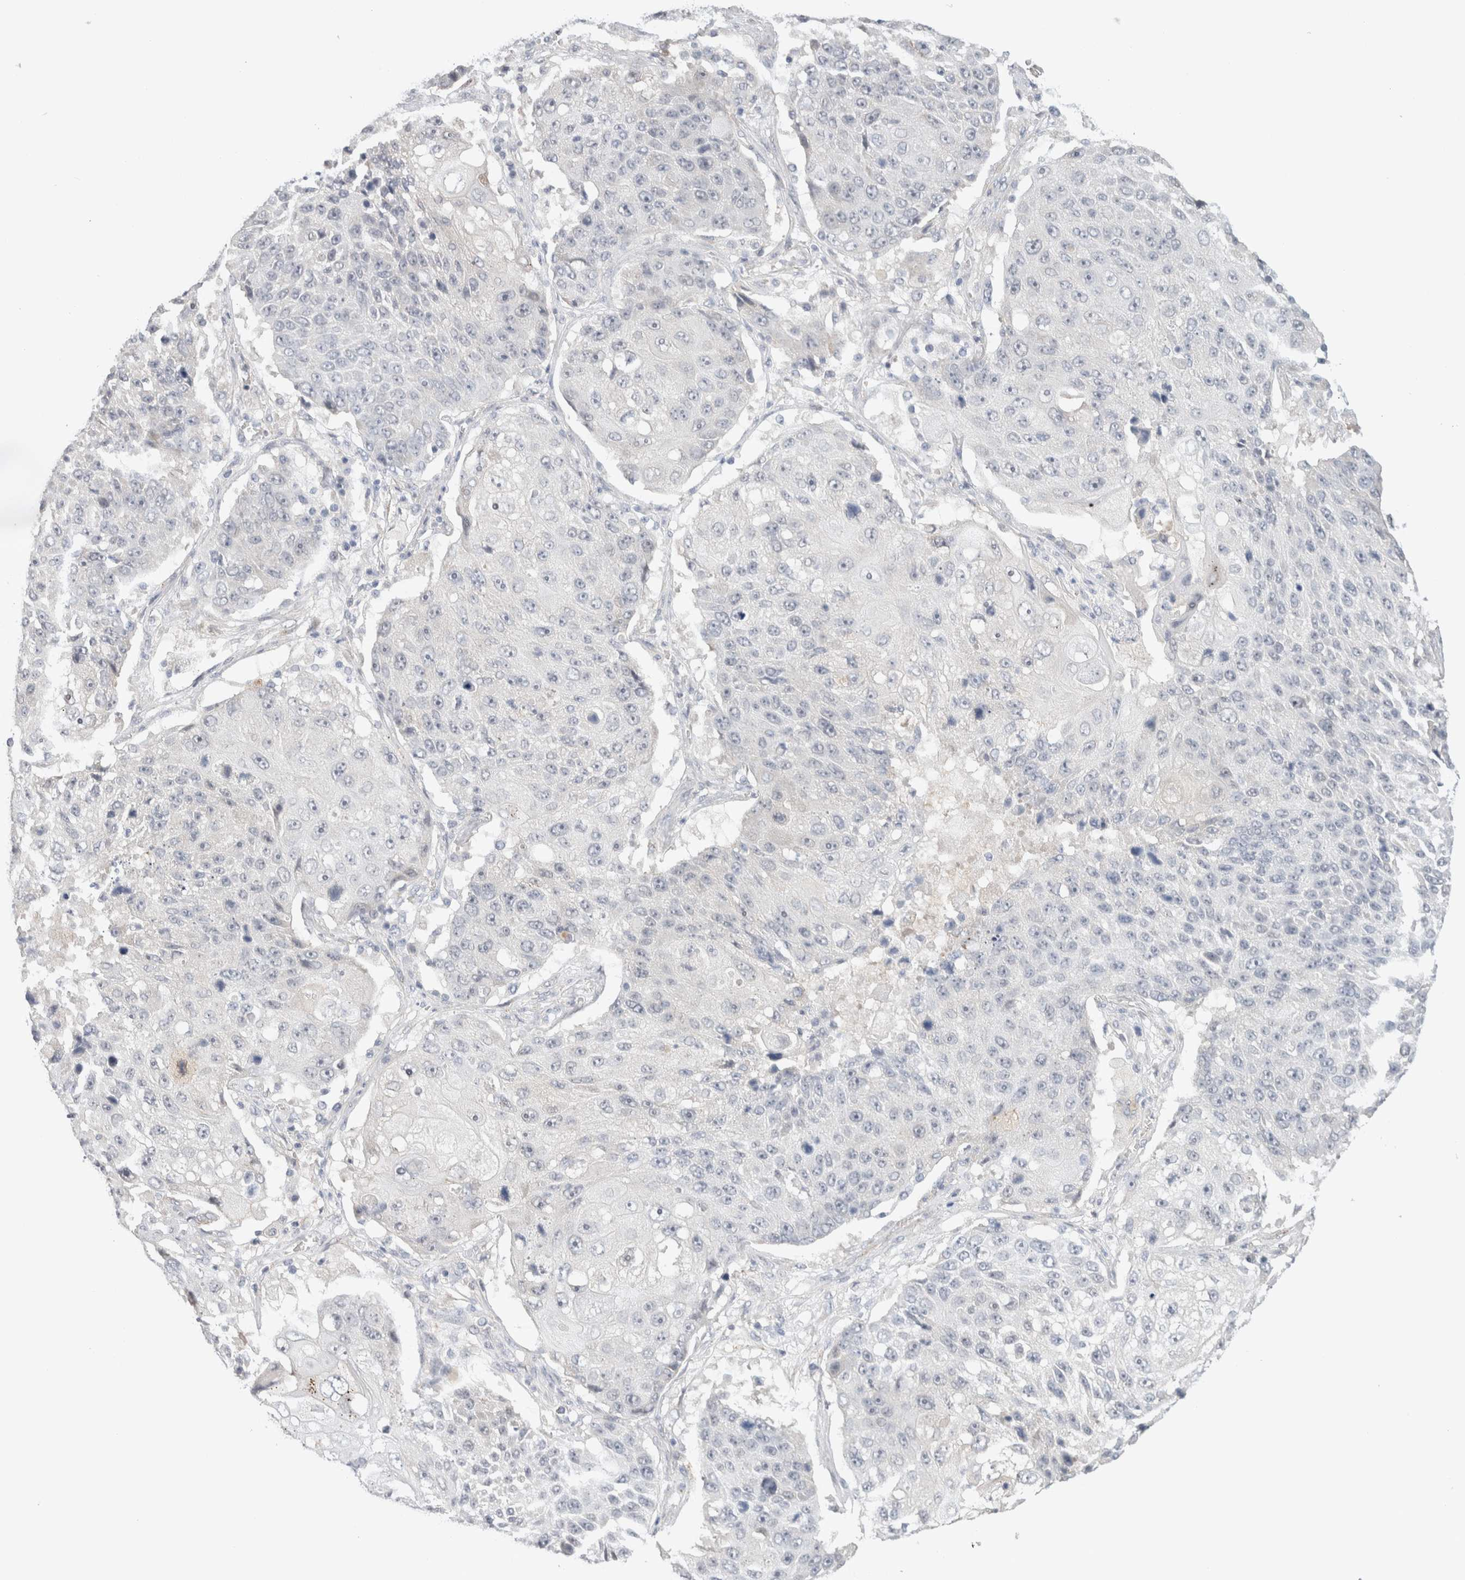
{"staining": {"intensity": "negative", "quantity": "none", "location": "none"}, "tissue": "lung cancer", "cell_type": "Tumor cells", "image_type": "cancer", "snomed": [{"axis": "morphology", "description": "Squamous cell carcinoma, NOS"}, {"axis": "topography", "description": "Lung"}], "caption": "The histopathology image demonstrates no staining of tumor cells in lung squamous cell carcinoma.", "gene": "SPRTN", "patient": {"sex": "male", "age": 61}}